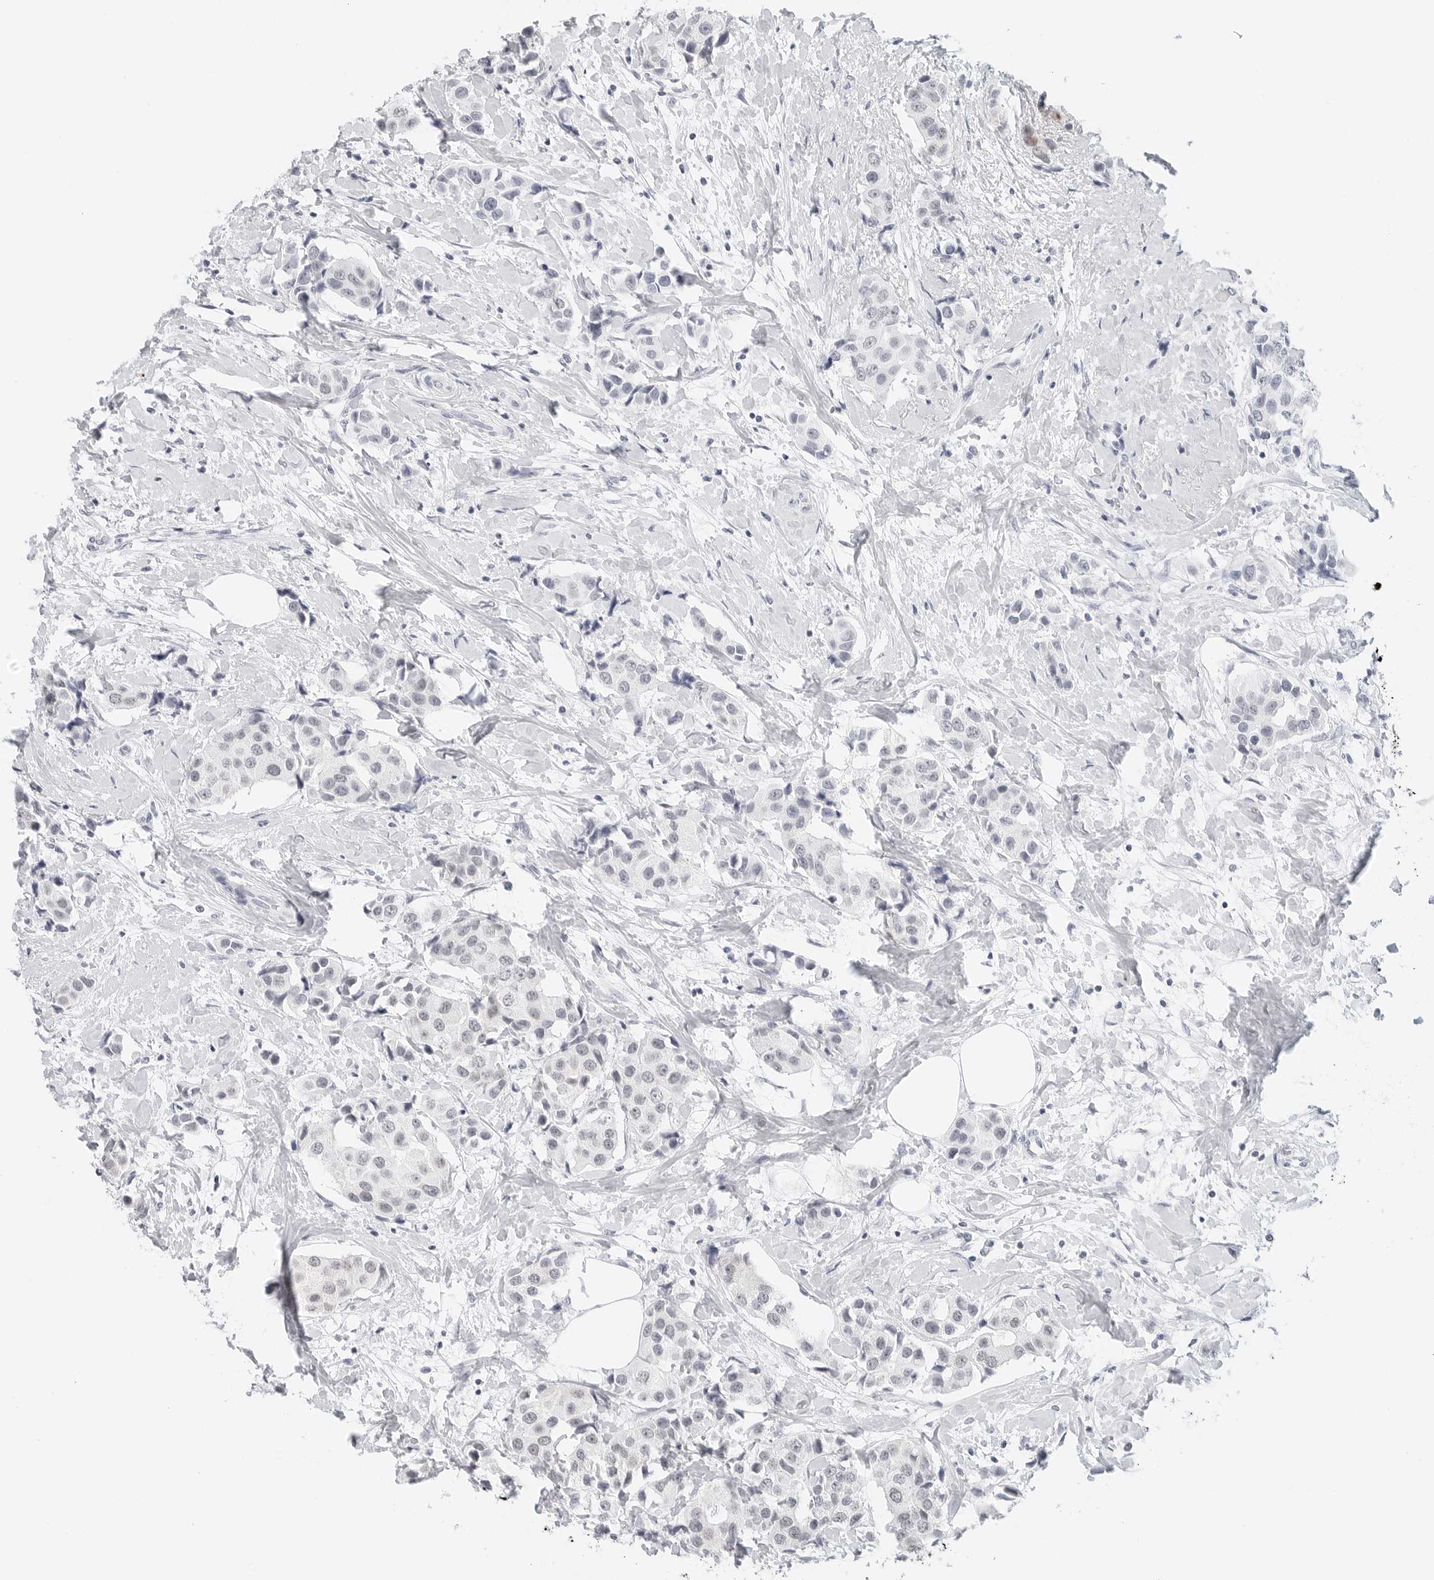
{"staining": {"intensity": "weak", "quantity": "<25%", "location": "nuclear"}, "tissue": "breast cancer", "cell_type": "Tumor cells", "image_type": "cancer", "snomed": [{"axis": "morphology", "description": "Normal tissue, NOS"}, {"axis": "morphology", "description": "Duct carcinoma"}, {"axis": "topography", "description": "Breast"}], "caption": "Tumor cells show no significant protein expression in breast cancer.", "gene": "METAP1", "patient": {"sex": "female", "age": 39}}